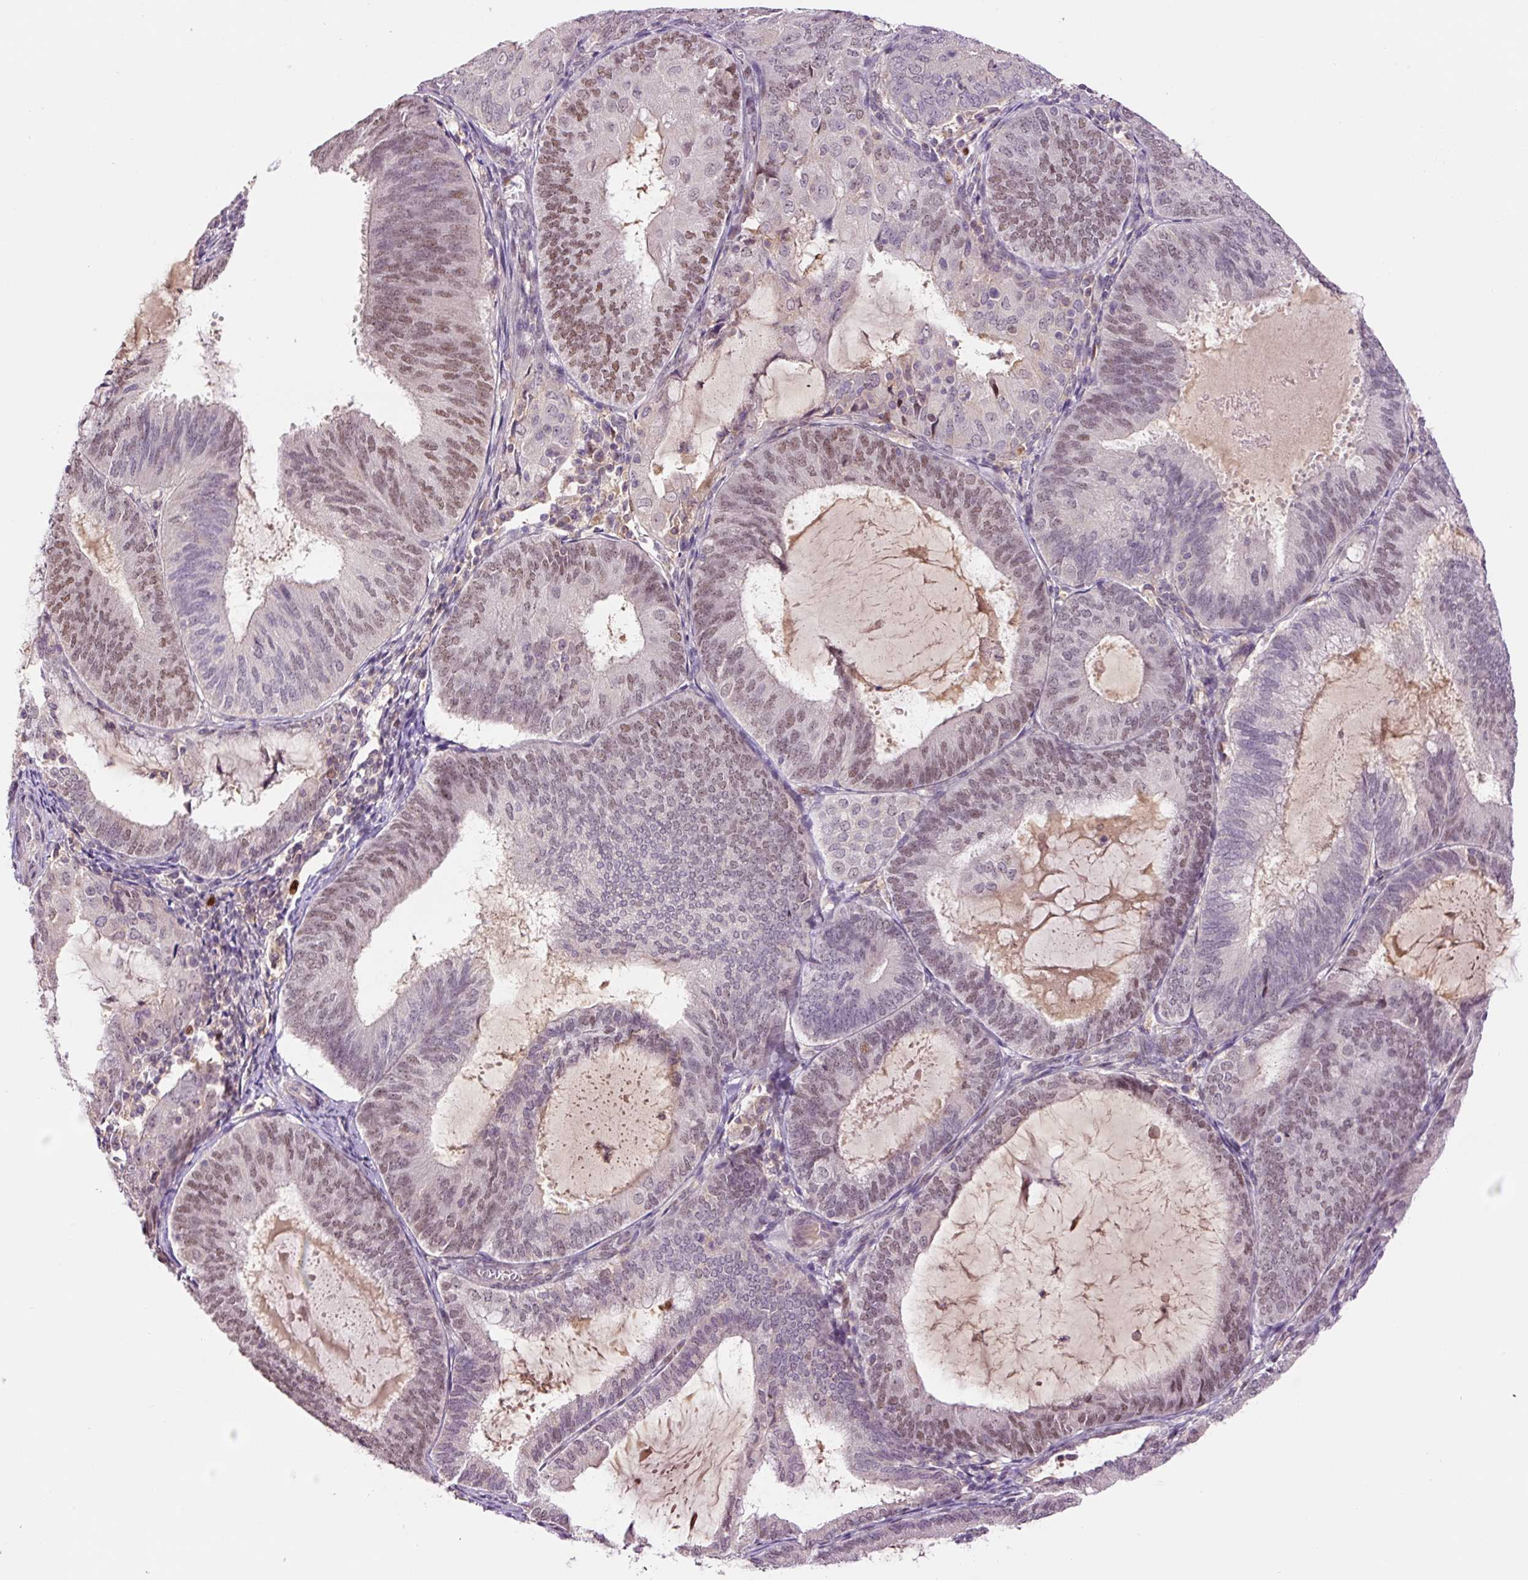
{"staining": {"intensity": "moderate", "quantity": "25%-75%", "location": "nuclear"}, "tissue": "endometrial cancer", "cell_type": "Tumor cells", "image_type": "cancer", "snomed": [{"axis": "morphology", "description": "Adenocarcinoma, NOS"}, {"axis": "topography", "description": "Endometrium"}], "caption": "IHC image of endometrial adenocarcinoma stained for a protein (brown), which shows medium levels of moderate nuclear positivity in about 25%-75% of tumor cells.", "gene": "DPPA4", "patient": {"sex": "female", "age": 81}}